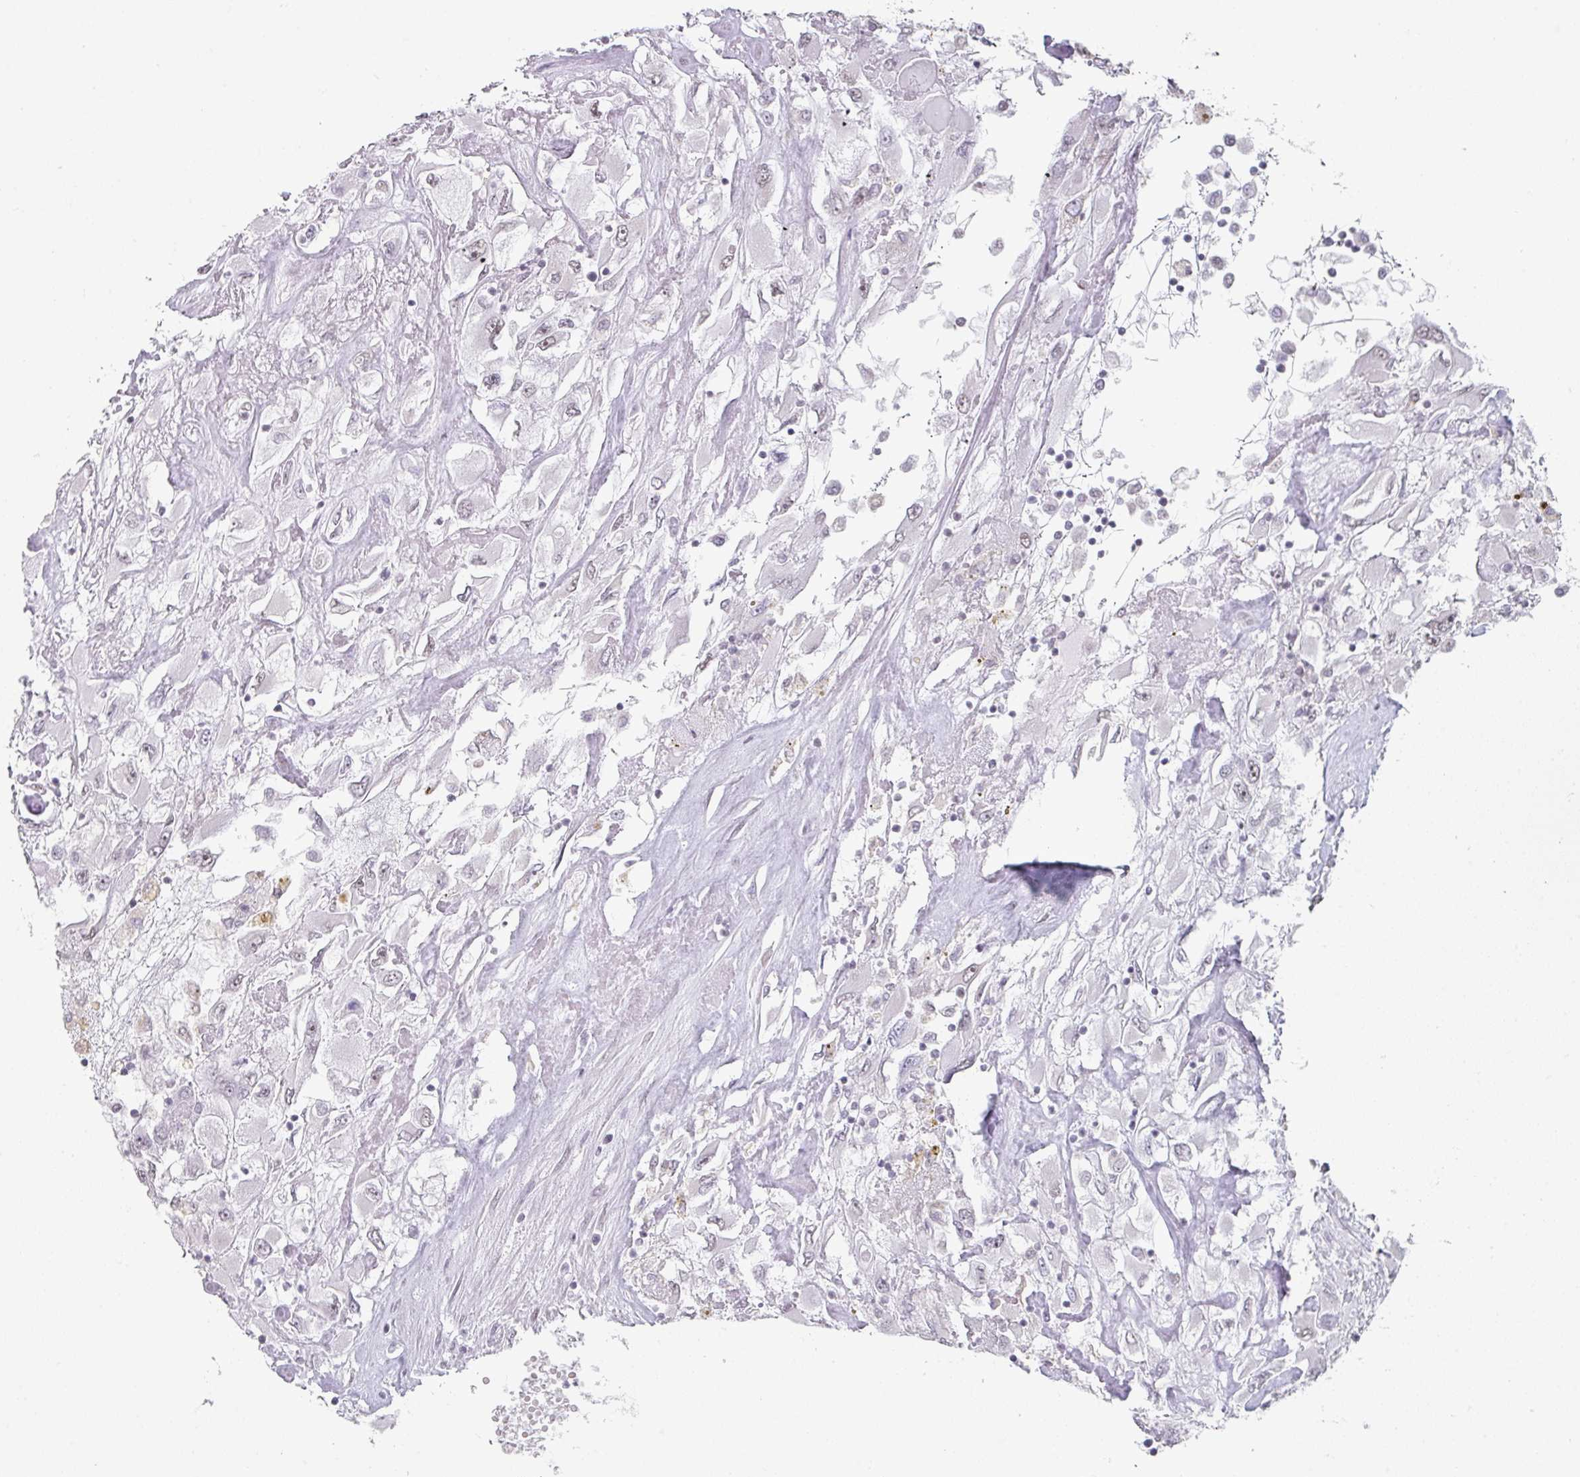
{"staining": {"intensity": "negative", "quantity": "none", "location": "none"}, "tissue": "renal cancer", "cell_type": "Tumor cells", "image_type": "cancer", "snomed": [{"axis": "morphology", "description": "Adenocarcinoma, NOS"}, {"axis": "topography", "description": "Kidney"}], "caption": "Protein analysis of adenocarcinoma (renal) displays no significant staining in tumor cells.", "gene": "SPRR1A", "patient": {"sex": "female", "age": 52}}